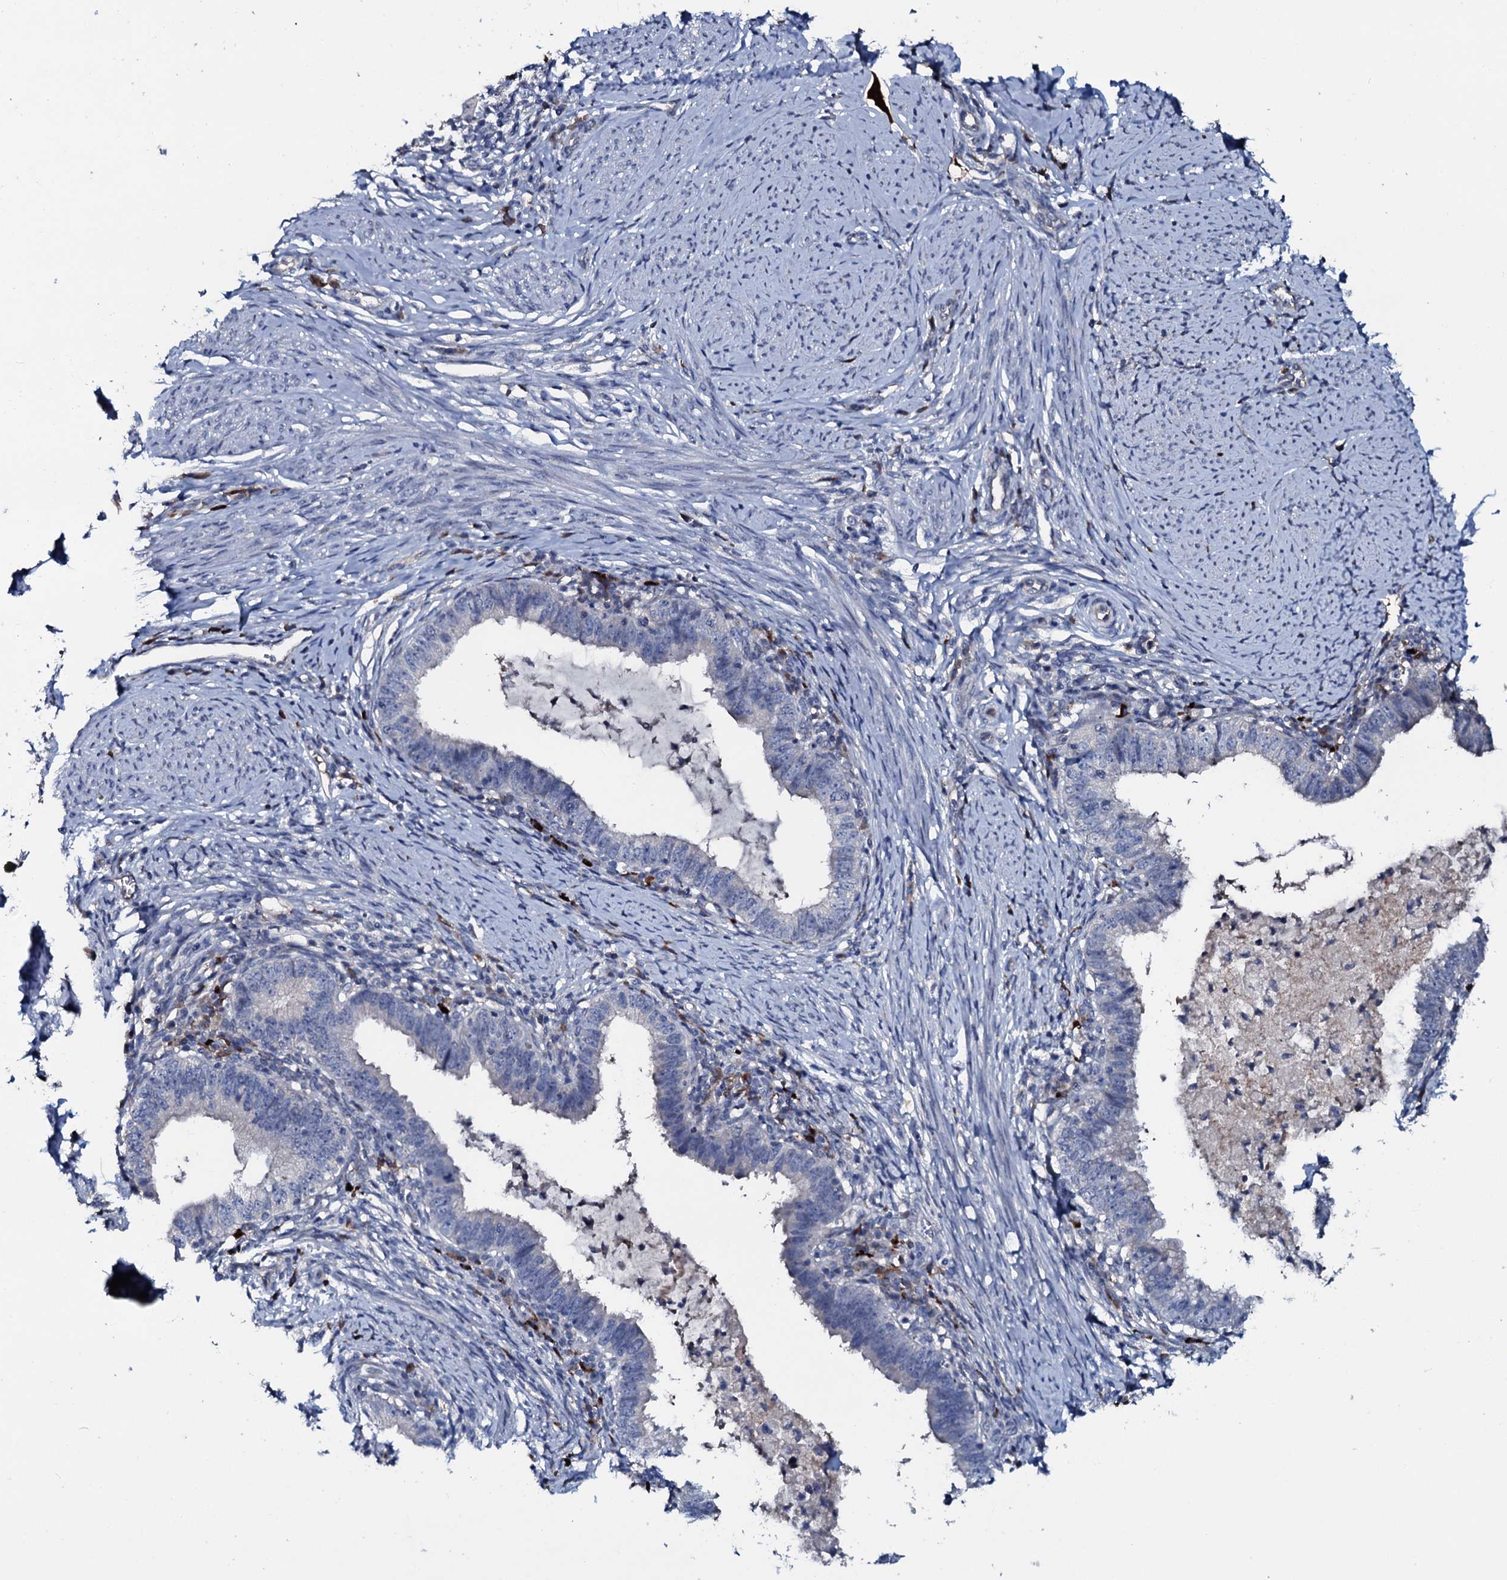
{"staining": {"intensity": "negative", "quantity": "none", "location": "none"}, "tissue": "cervical cancer", "cell_type": "Tumor cells", "image_type": "cancer", "snomed": [{"axis": "morphology", "description": "Adenocarcinoma, NOS"}, {"axis": "topography", "description": "Cervix"}], "caption": "IHC photomicrograph of human cervical adenocarcinoma stained for a protein (brown), which demonstrates no staining in tumor cells. (DAB immunohistochemistry, high magnification).", "gene": "IL12B", "patient": {"sex": "female", "age": 36}}